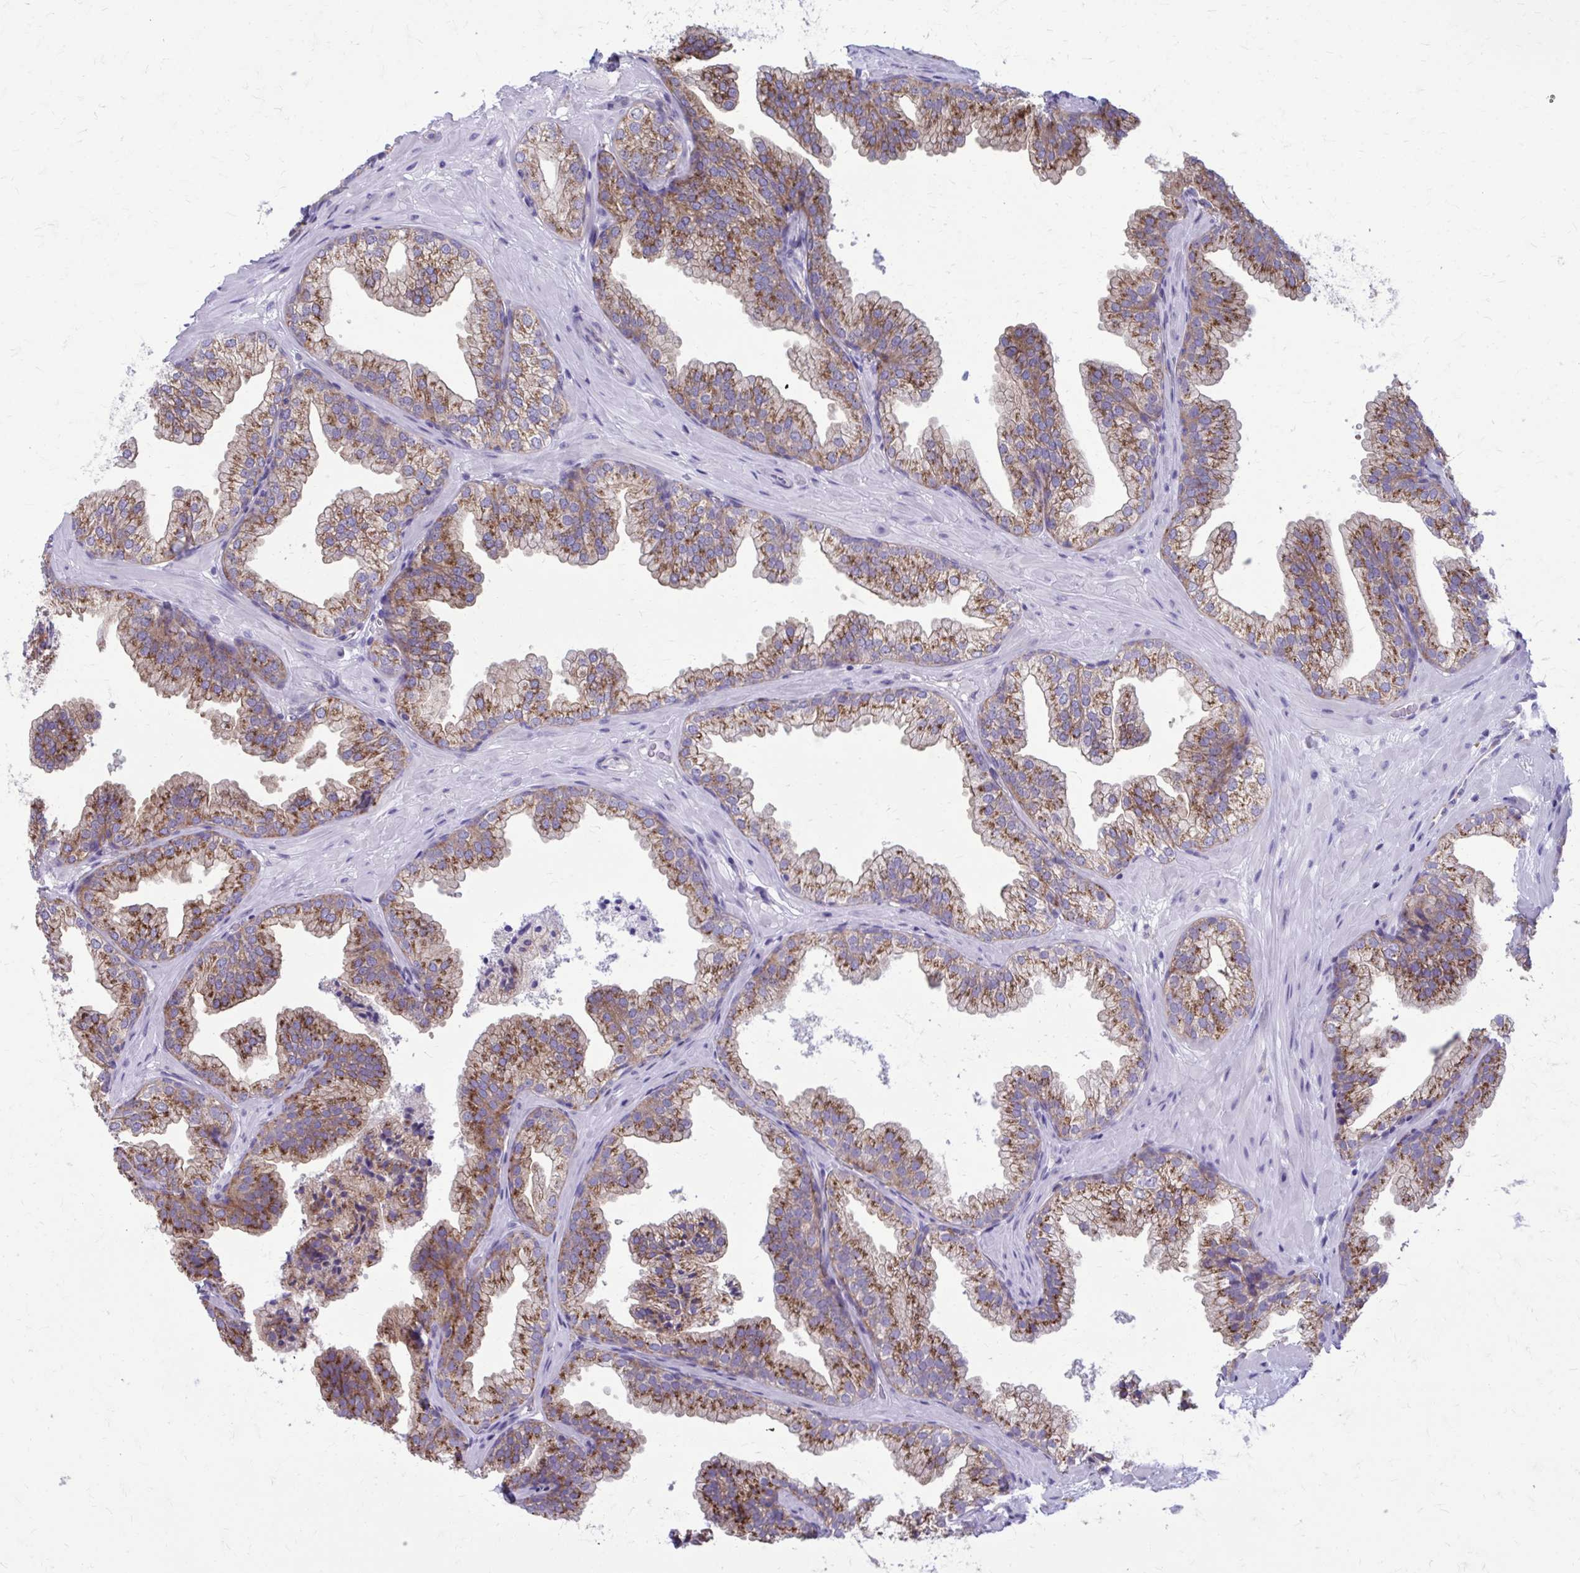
{"staining": {"intensity": "moderate", "quantity": ">75%", "location": "cytoplasmic/membranous"}, "tissue": "prostate", "cell_type": "Glandular cells", "image_type": "normal", "snomed": [{"axis": "morphology", "description": "Normal tissue, NOS"}, {"axis": "topography", "description": "Prostate"}], "caption": "A brown stain highlights moderate cytoplasmic/membranous expression of a protein in glandular cells of unremarkable human prostate. (DAB (3,3'-diaminobenzidine) = brown stain, brightfield microscopy at high magnification).", "gene": "CLTA", "patient": {"sex": "male", "age": 37}}